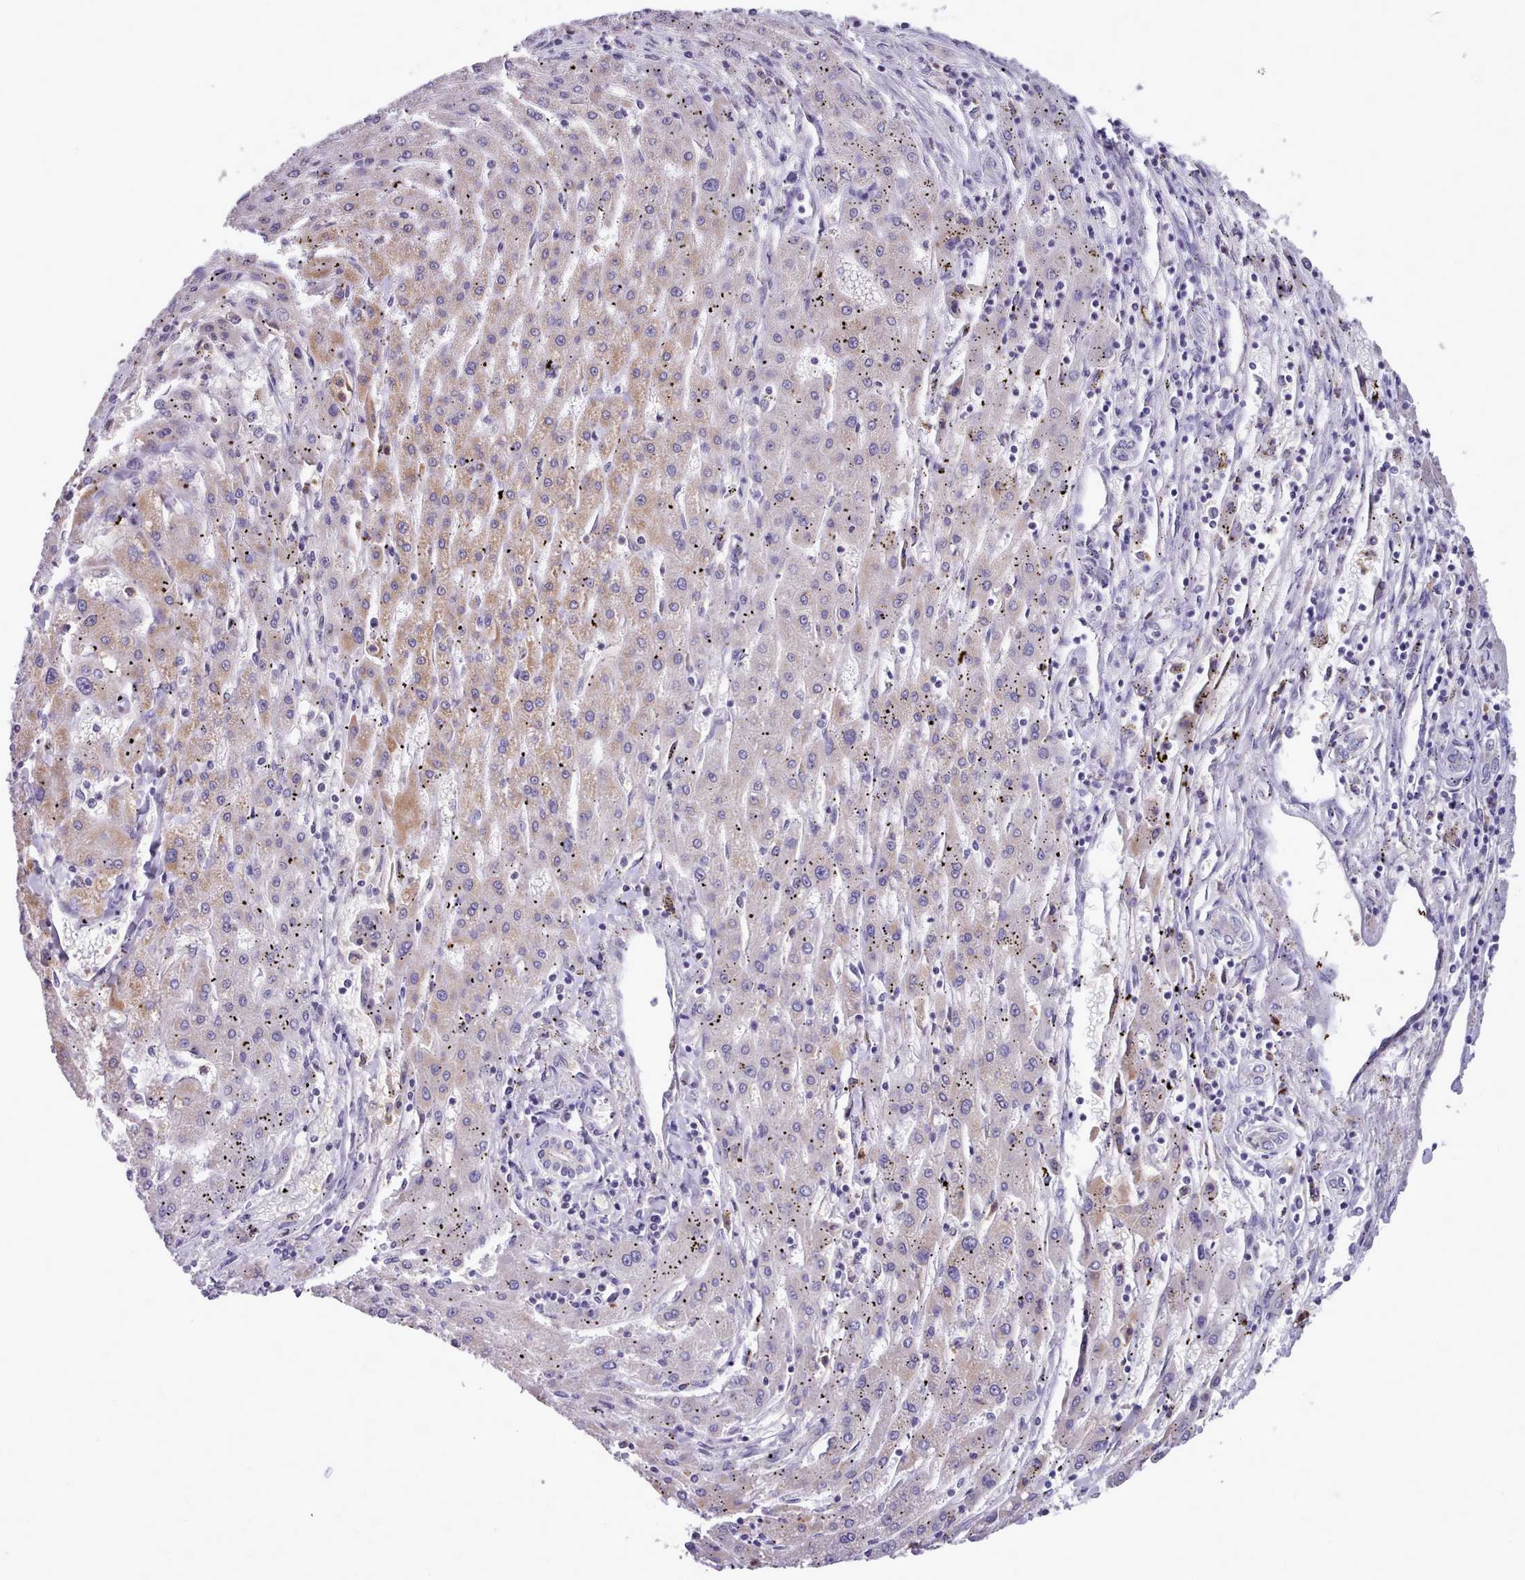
{"staining": {"intensity": "moderate", "quantity": "<25%", "location": "cytoplasmic/membranous"}, "tissue": "liver cancer", "cell_type": "Tumor cells", "image_type": "cancer", "snomed": [{"axis": "morphology", "description": "Carcinoma, Hepatocellular, NOS"}, {"axis": "topography", "description": "Liver"}], "caption": "An image showing moderate cytoplasmic/membranous staining in about <25% of tumor cells in liver cancer (hepatocellular carcinoma), as visualized by brown immunohistochemical staining.", "gene": "KCTD16", "patient": {"sex": "male", "age": 72}}